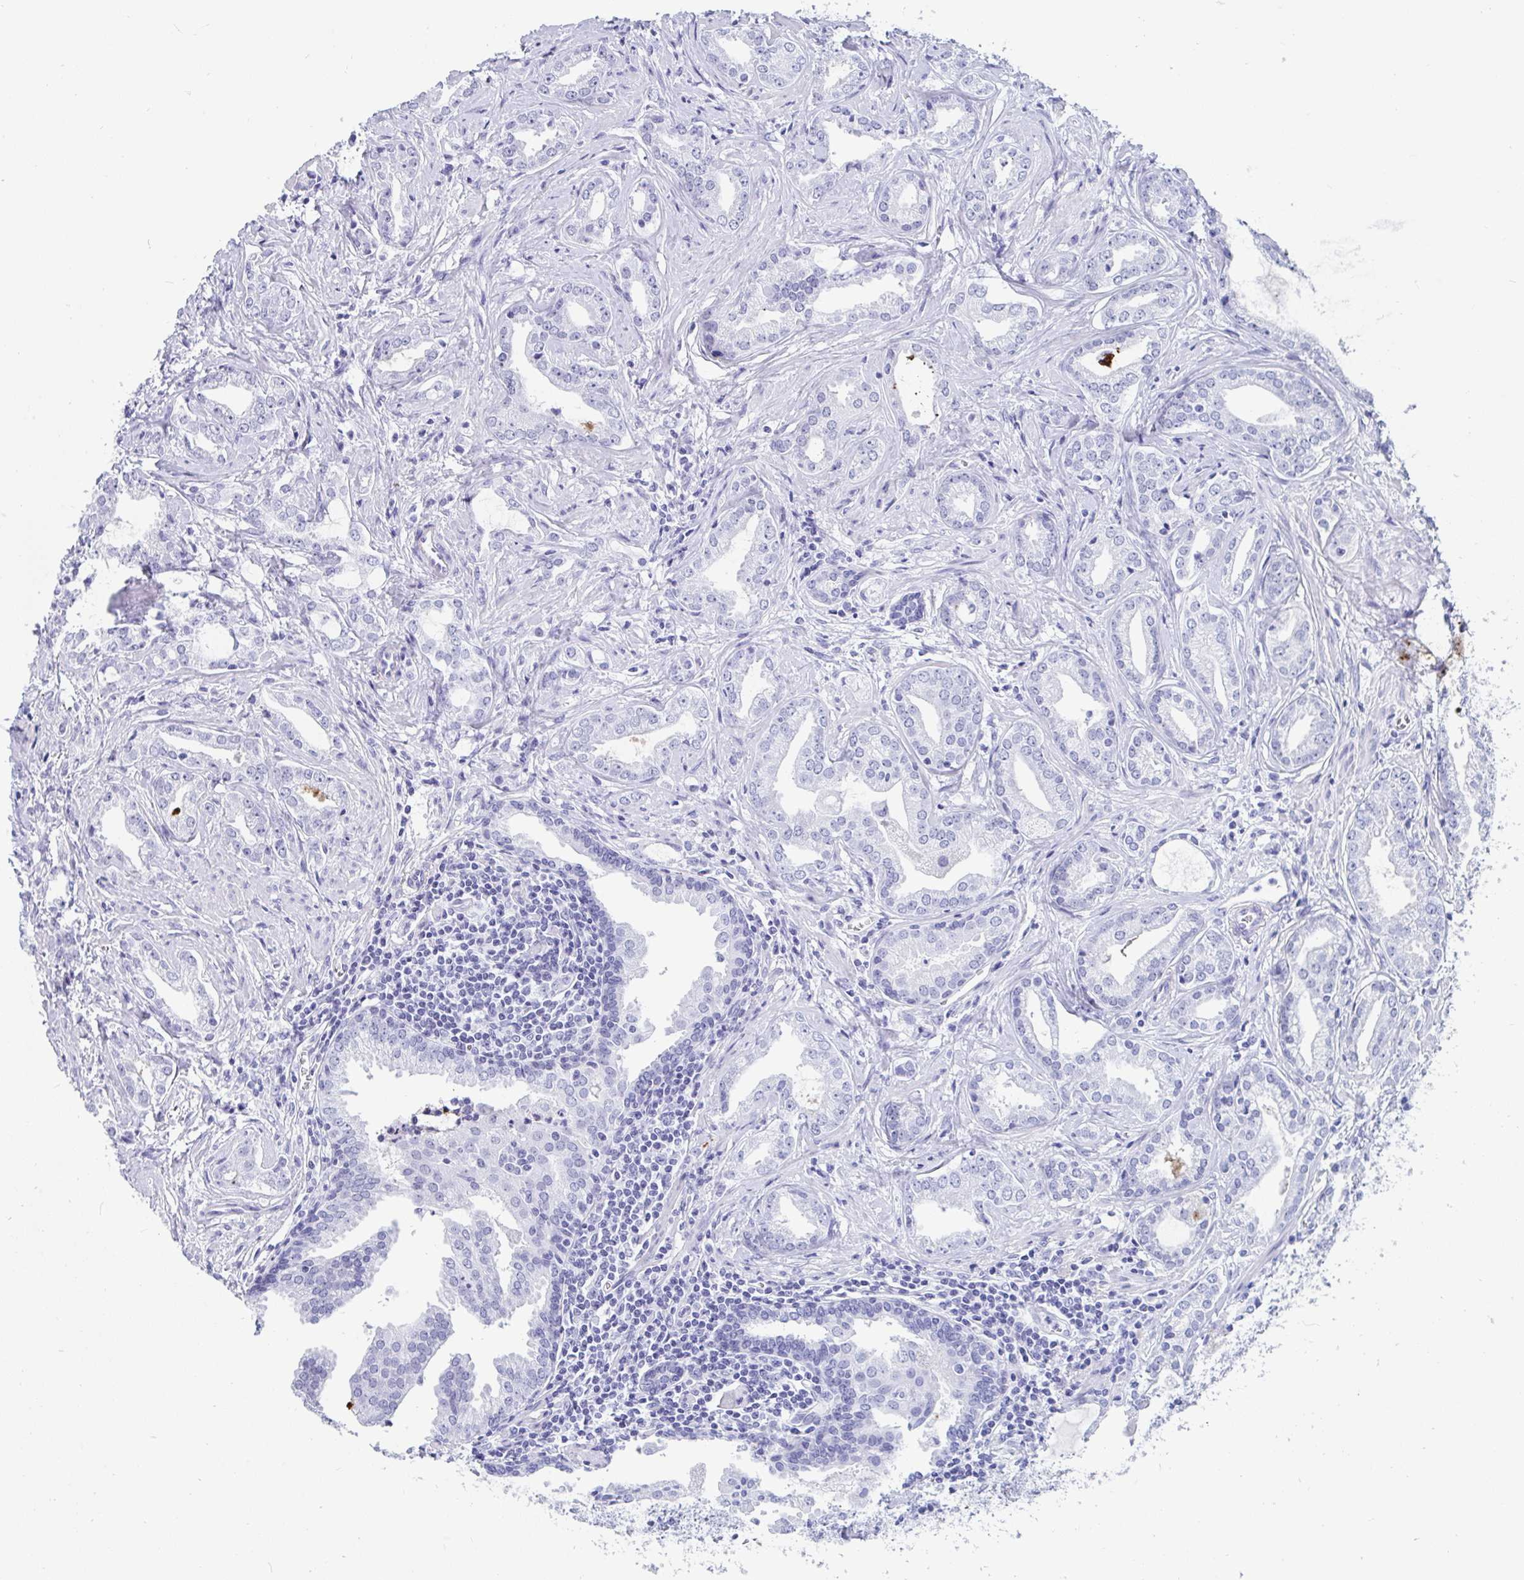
{"staining": {"intensity": "negative", "quantity": "none", "location": "none"}, "tissue": "prostate cancer", "cell_type": "Tumor cells", "image_type": "cancer", "snomed": [{"axis": "morphology", "description": "Adenocarcinoma, Medium grade"}, {"axis": "topography", "description": "Prostate"}], "caption": "This histopathology image is of prostate cancer (medium-grade adenocarcinoma) stained with IHC to label a protein in brown with the nuclei are counter-stained blue. There is no staining in tumor cells.", "gene": "GKN2", "patient": {"sex": "male", "age": 57}}